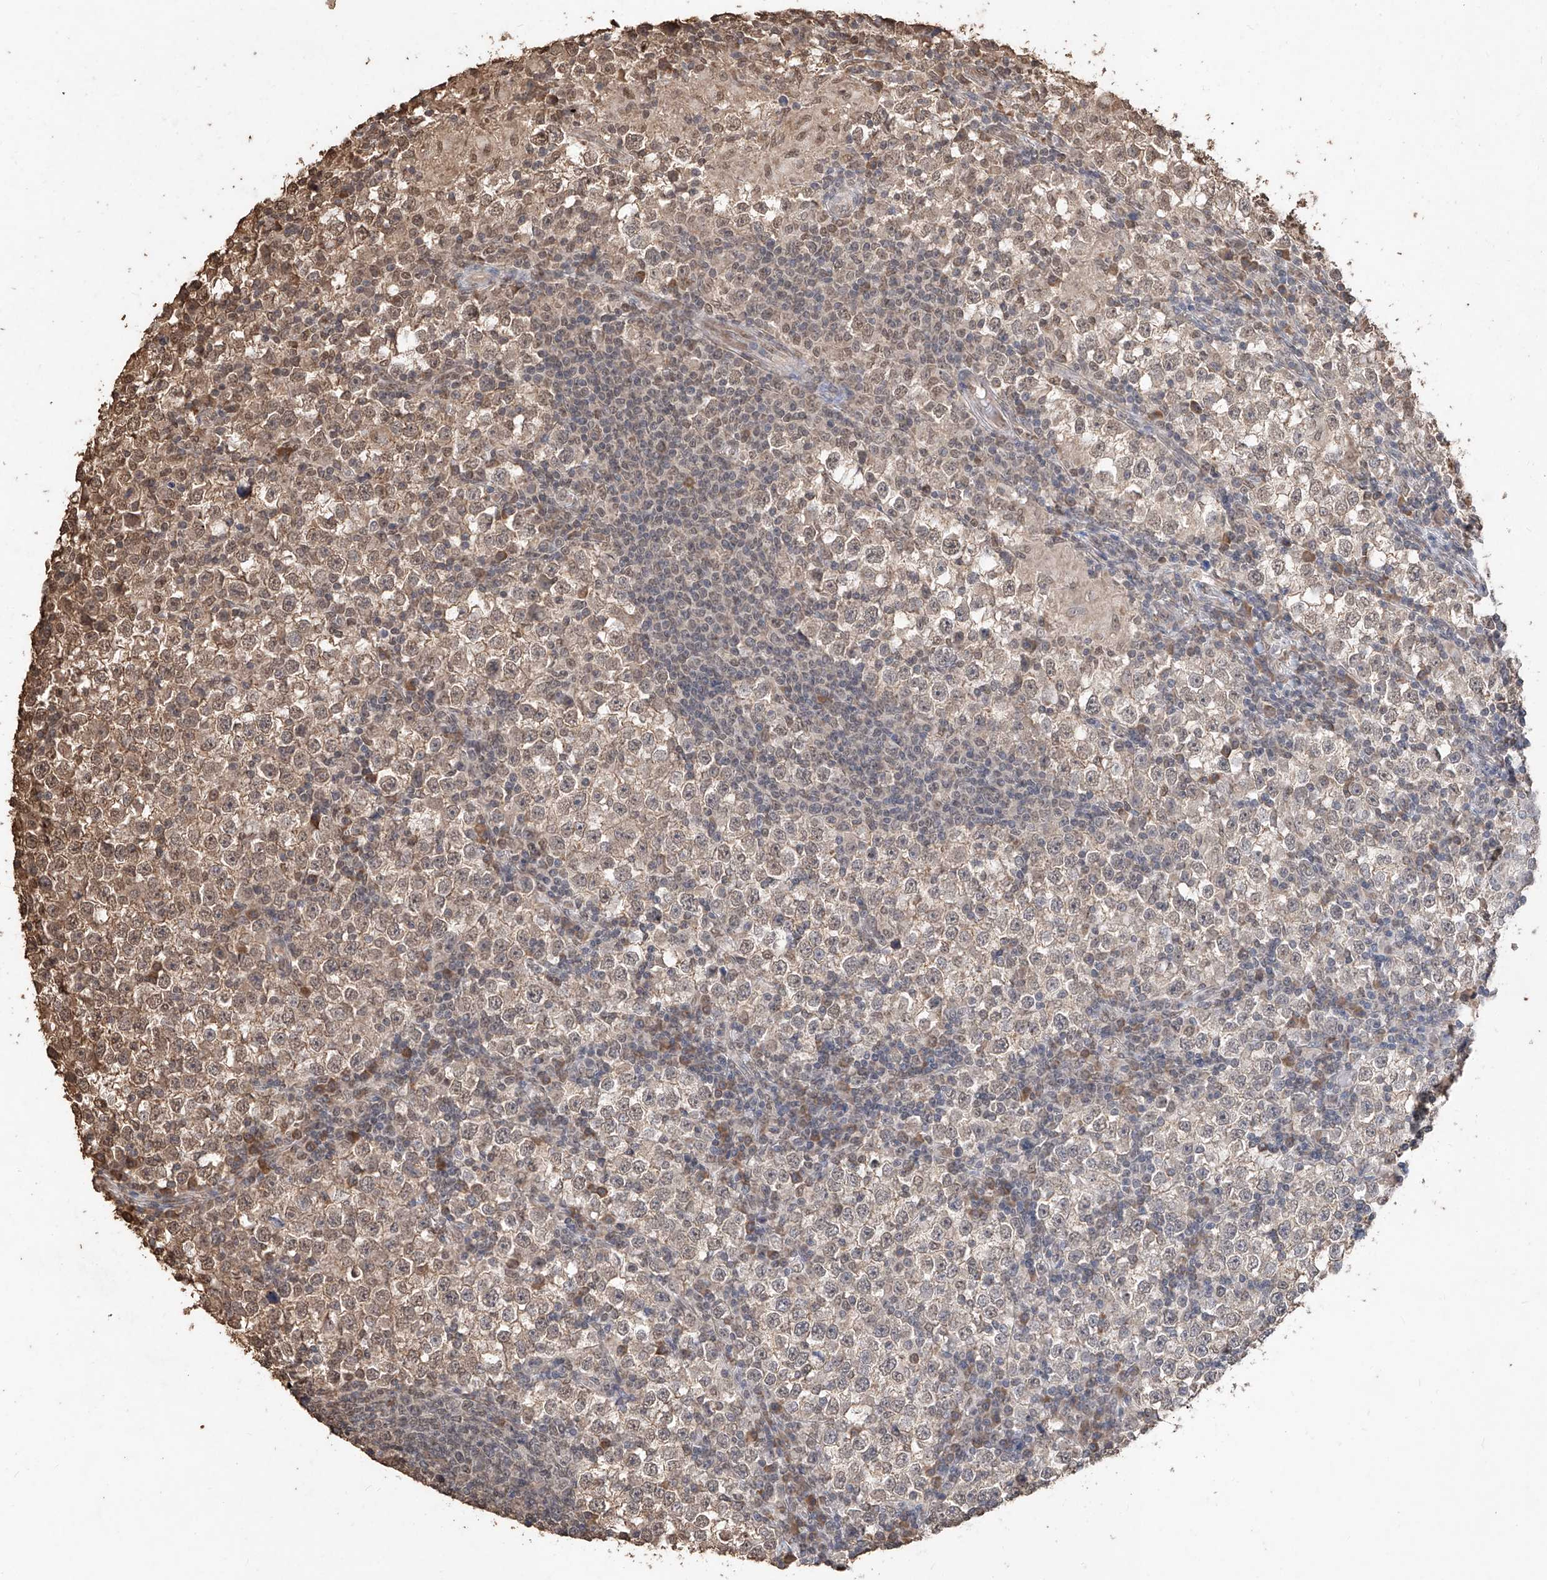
{"staining": {"intensity": "moderate", "quantity": "25%-75%", "location": "cytoplasmic/membranous,nuclear"}, "tissue": "testis cancer", "cell_type": "Tumor cells", "image_type": "cancer", "snomed": [{"axis": "morphology", "description": "Seminoma, NOS"}, {"axis": "topography", "description": "Testis"}], "caption": "A high-resolution histopathology image shows immunohistochemistry (IHC) staining of testis cancer, which reveals moderate cytoplasmic/membranous and nuclear expression in about 25%-75% of tumor cells. (DAB = brown stain, brightfield microscopy at high magnification).", "gene": "ELOVL1", "patient": {"sex": "male", "age": 65}}